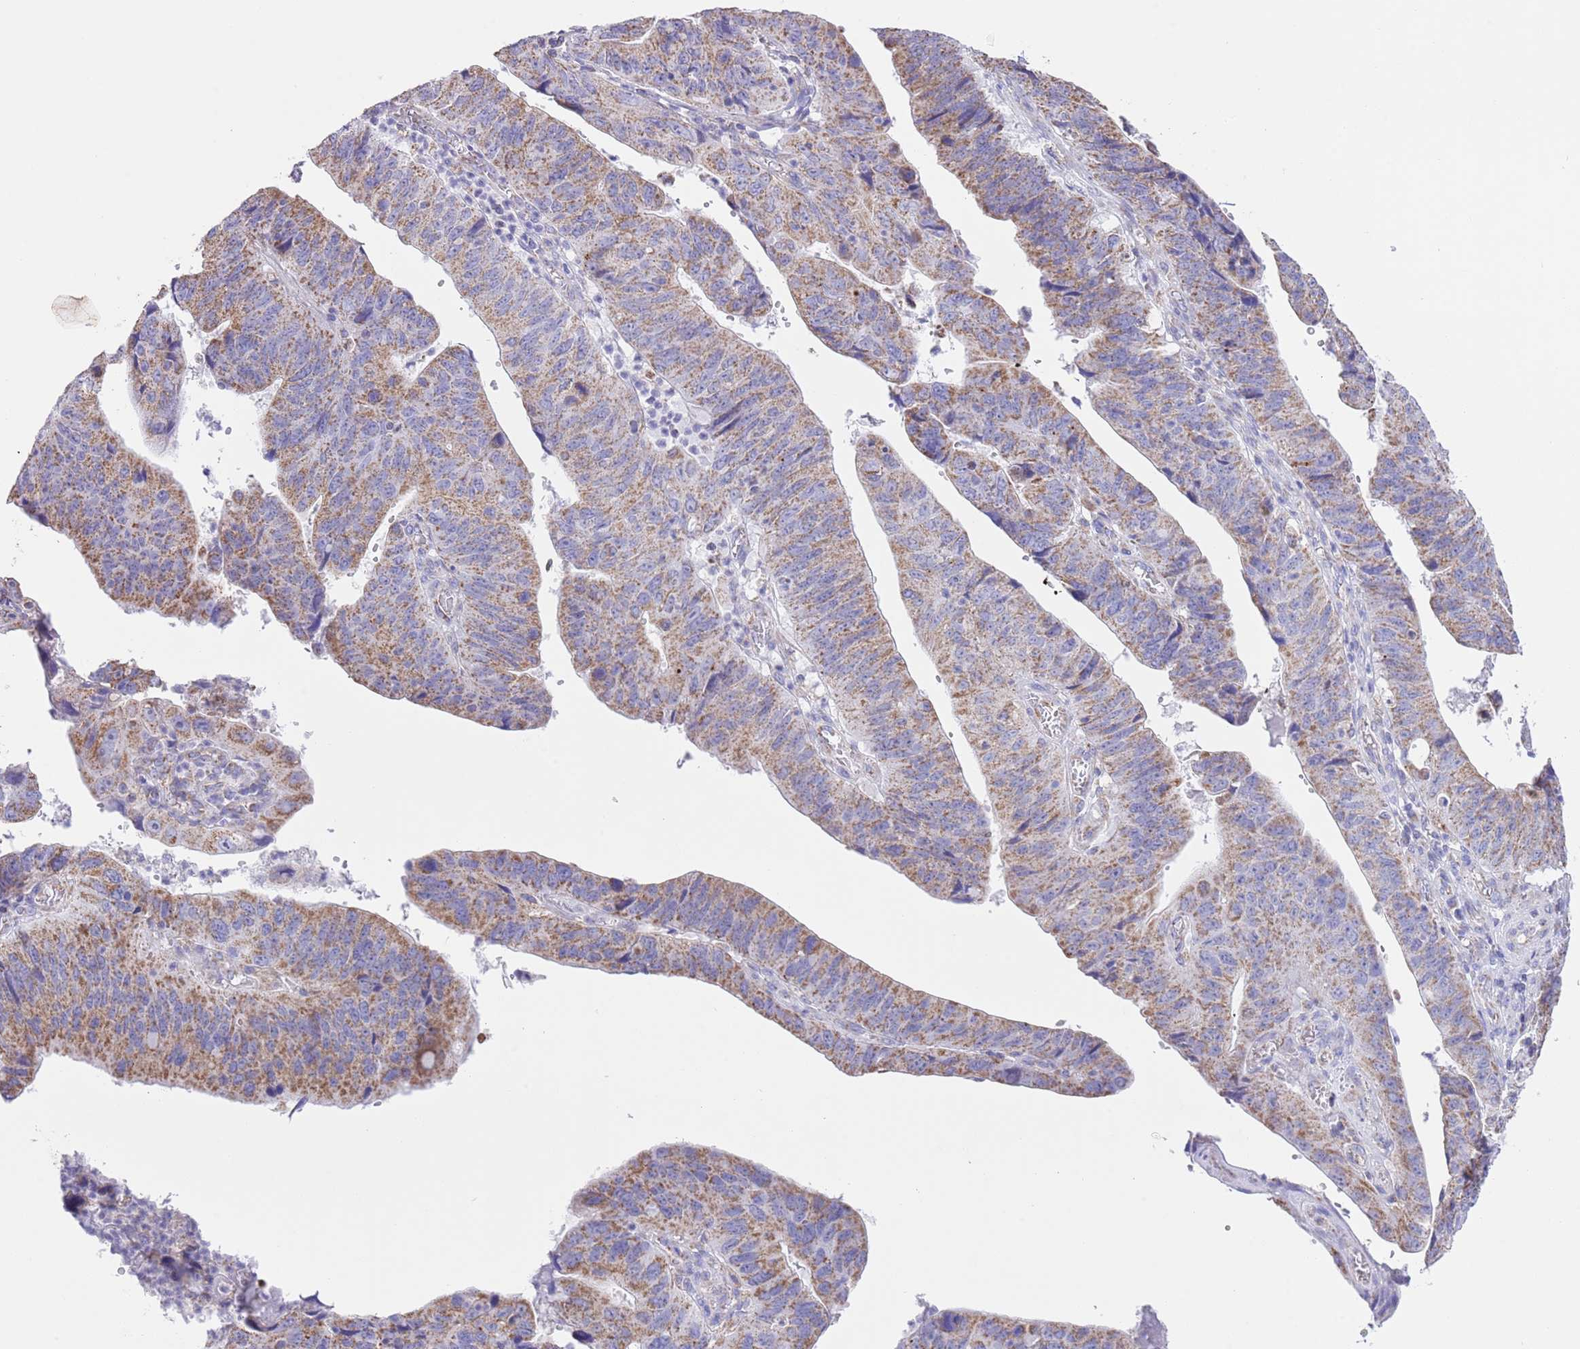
{"staining": {"intensity": "moderate", "quantity": ">75%", "location": "cytoplasmic/membranous"}, "tissue": "stomach cancer", "cell_type": "Tumor cells", "image_type": "cancer", "snomed": [{"axis": "morphology", "description": "Adenocarcinoma, NOS"}, {"axis": "topography", "description": "Stomach"}], "caption": "Moderate cytoplasmic/membranous protein expression is seen in about >75% of tumor cells in stomach cancer.", "gene": "TEKTIP1", "patient": {"sex": "male", "age": 59}}